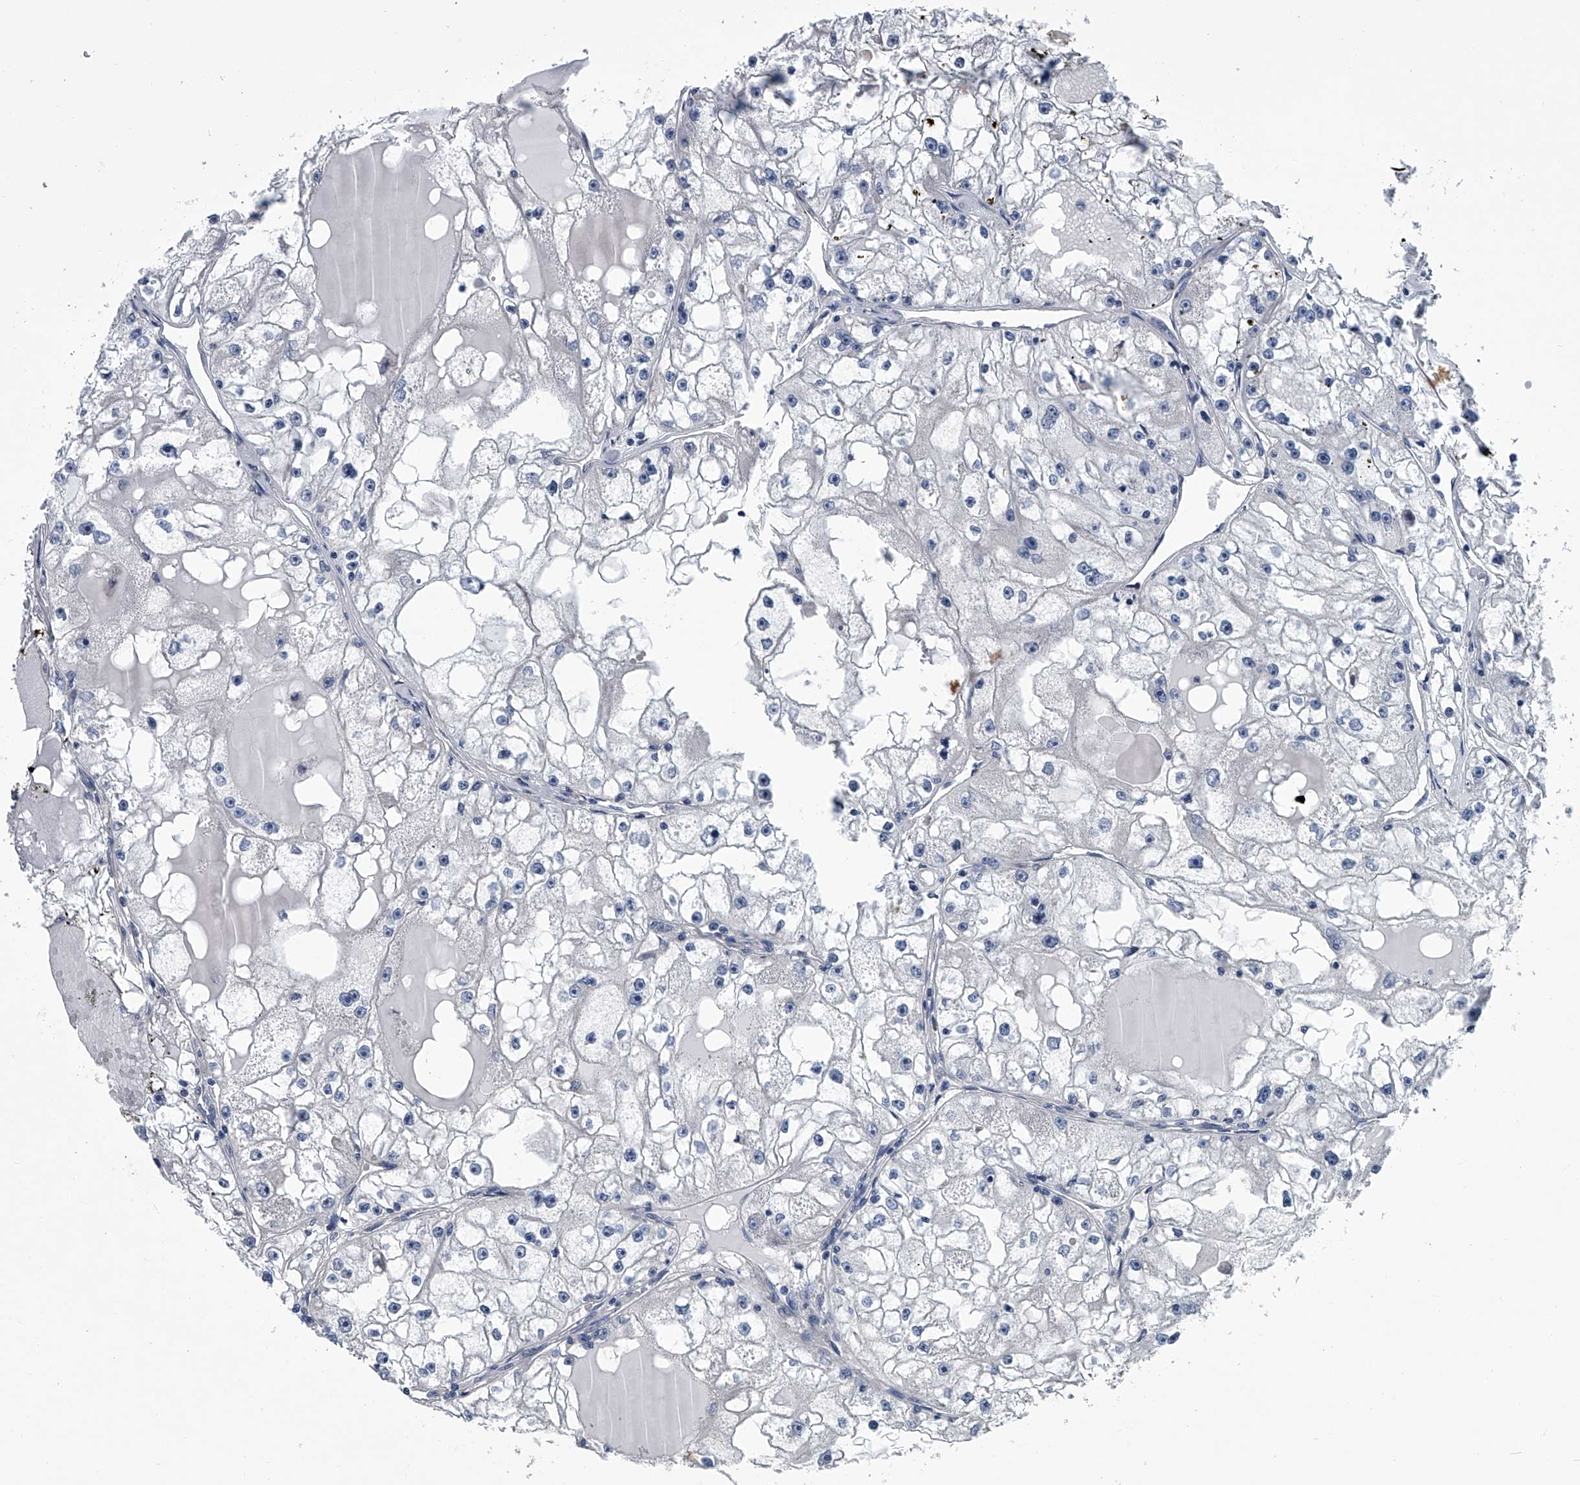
{"staining": {"intensity": "negative", "quantity": "none", "location": "none"}, "tissue": "renal cancer", "cell_type": "Tumor cells", "image_type": "cancer", "snomed": [{"axis": "morphology", "description": "Adenocarcinoma, NOS"}, {"axis": "topography", "description": "Kidney"}], "caption": "Protein analysis of renal adenocarcinoma exhibits no significant positivity in tumor cells.", "gene": "PPP2R5D", "patient": {"sex": "male", "age": 56}}